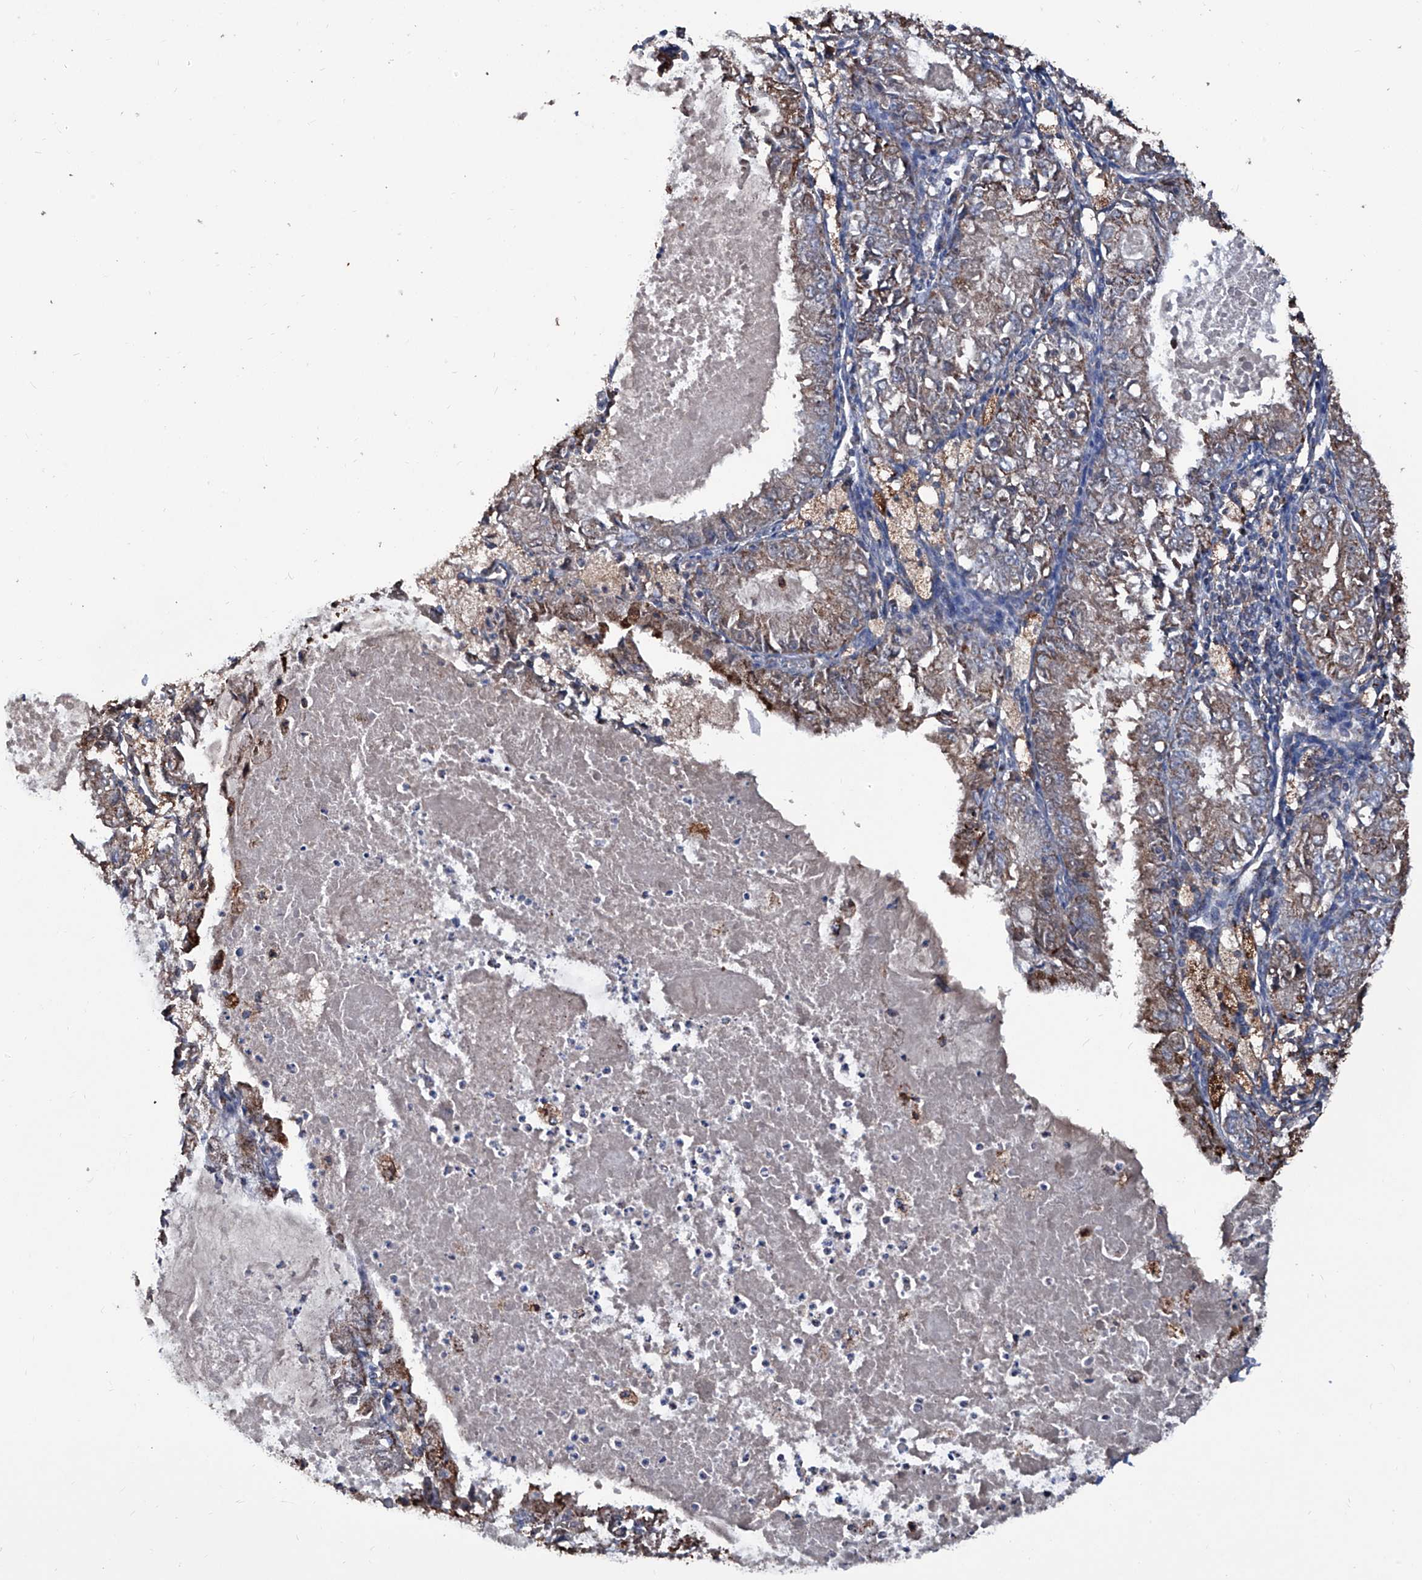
{"staining": {"intensity": "moderate", "quantity": "25%-75%", "location": "cytoplasmic/membranous"}, "tissue": "endometrial cancer", "cell_type": "Tumor cells", "image_type": "cancer", "snomed": [{"axis": "morphology", "description": "Adenocarcinoma, NOS"}, {"axis": "topography", "description": "Endometrium"}], "caption": "Protein expression analysis of endometrial cancer (adenocarcinoma) exhibits moderate cytoplasmic/membranous positivity in about 25%-75% of tumor cells.", "gene": "NHS", "patient": {"sex": "female", "age": 57}}